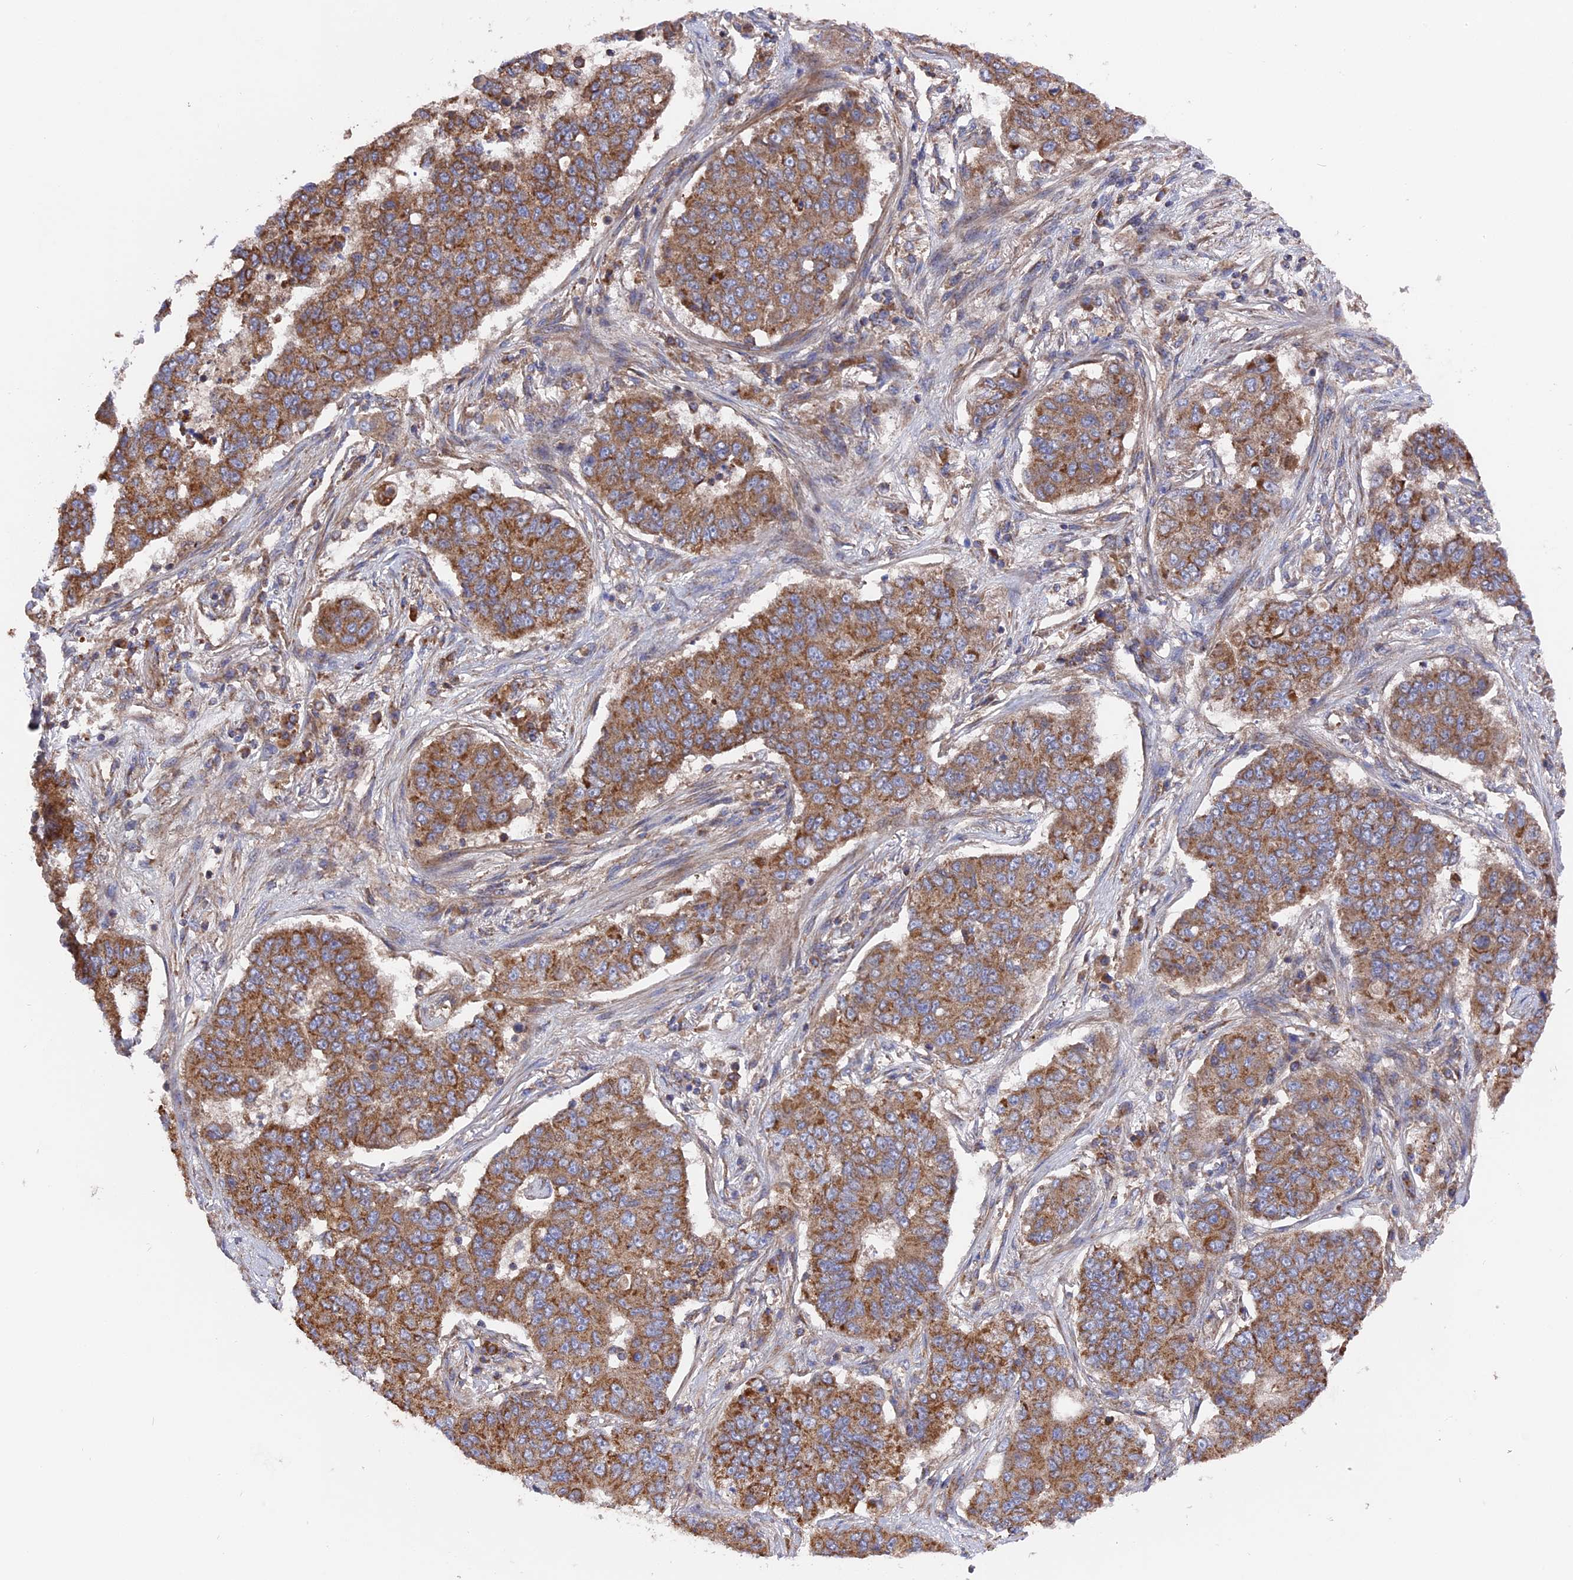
{"staining": {"intensity": "moderate", "quantity": ">75%", "location": "cytoplasmic/membranous"}, "tissue": "lung cancer", "cell_type": "Tumor cells", "image_type": "cancer", "snomed": [{"axis": "morphology", "description": "Squamous cell carcinoma, NOS"}, {"axis": "topography", "description": "Lung"}], "caption": "Lung cancer (squamous cell carcinoma) stained with immunohistochemistry (IHC) exhibits moderate cytoplasmic/membranous staining in about >75% of tumor cells.", "gene": "TELO2", "patient": {"sex": "male", "age": 74}}